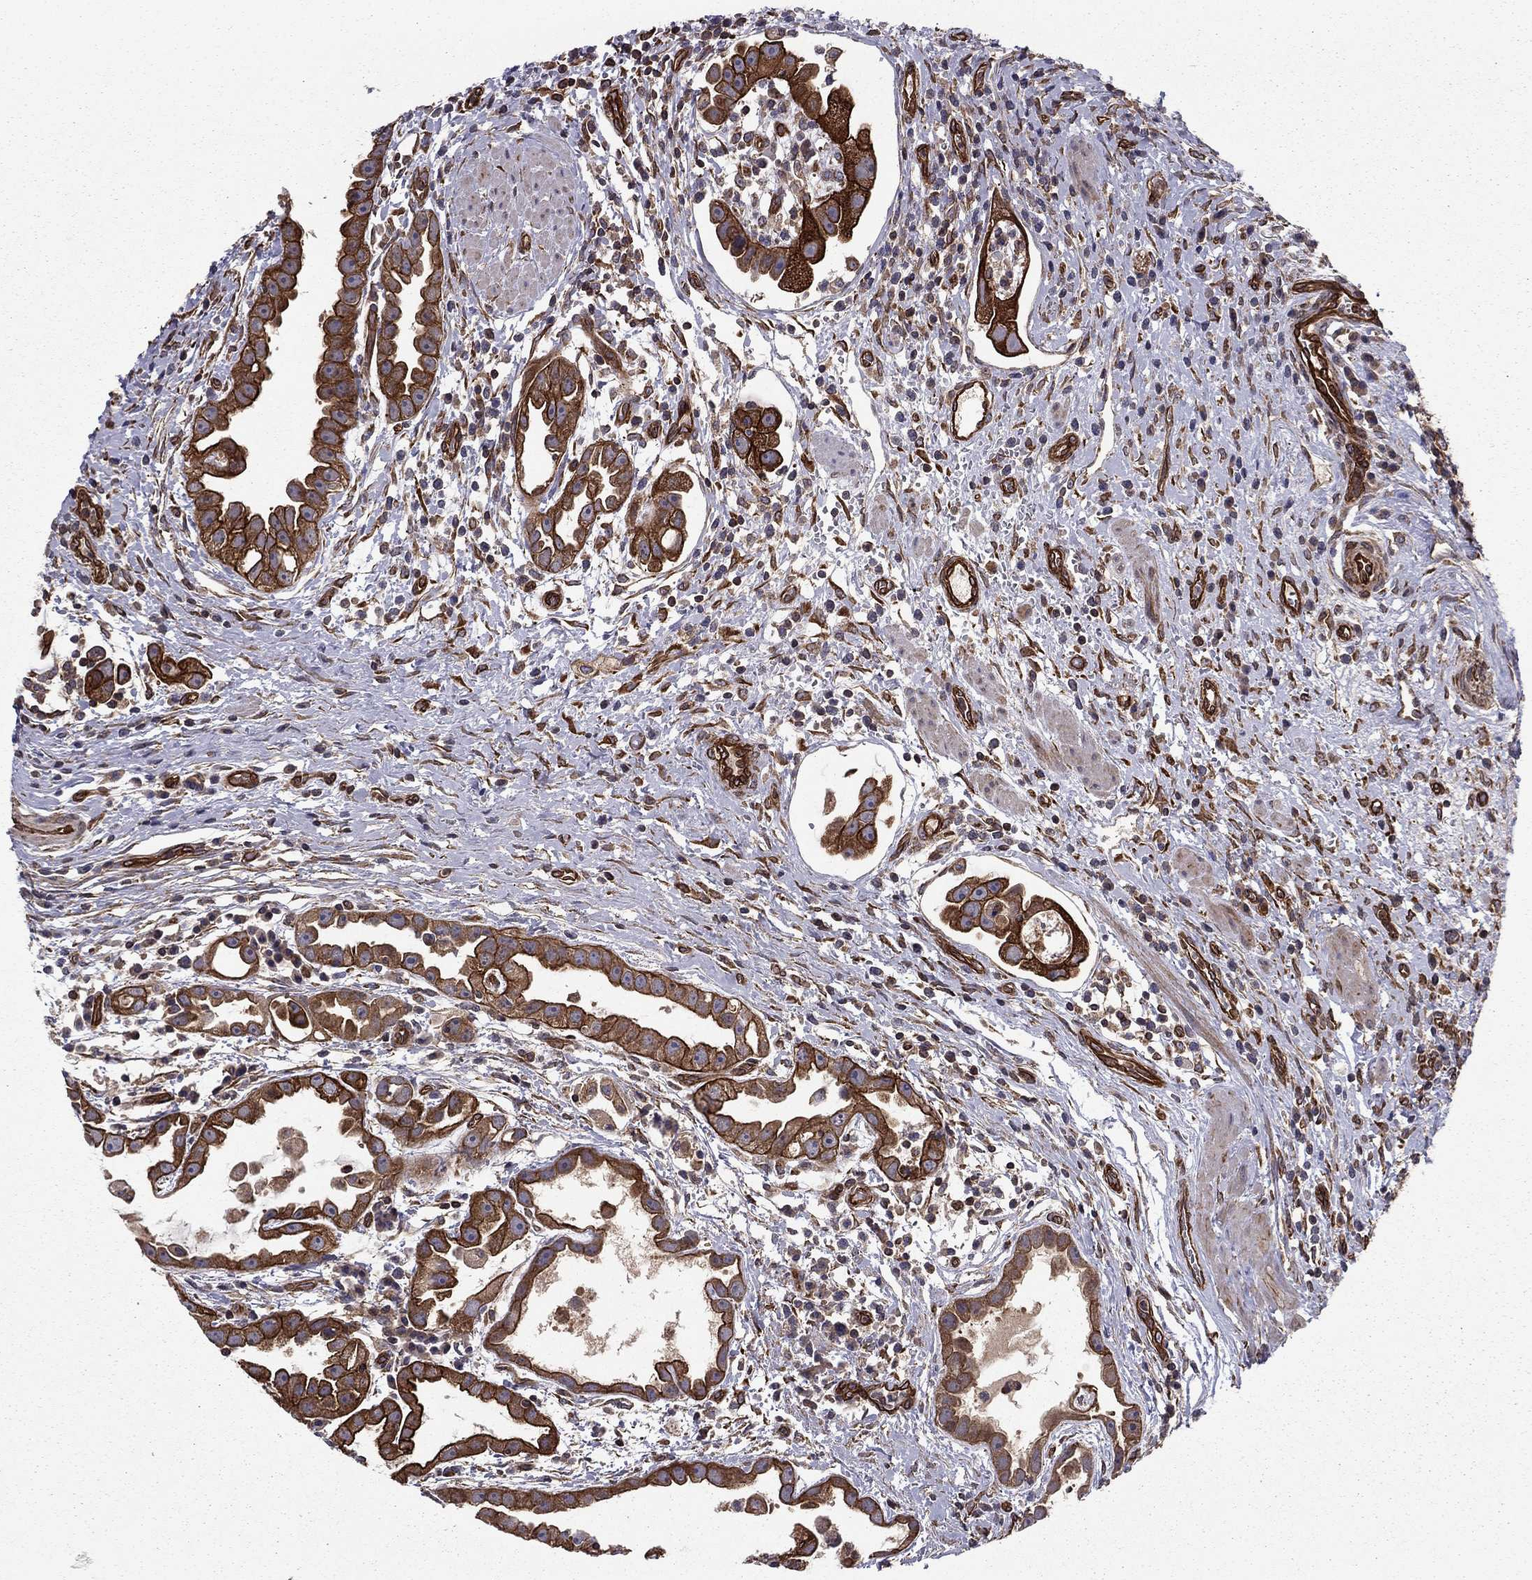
{"staining": {"intensity": "strong", "quantity": ">75%", "location": "cytoplasmic/membranous"}, "tissue": "urothelial cancer", "cell_type": "Tumor cells", "image_type": "cancer", "snomed": [{"axis": "morphology", "description": "Urothelial carcinoma, High grade"}, {"axis": "topography", "description": "Urinary bladder"}], "caption": "Immunohistochemical staining of urothelial cancer reveals high levels of strong cytoplasmic/membranous protein staining in approximately >75% of tumor cells.", "gene": "SHMT1", "patient": {"sex": "female", "age": 41}}